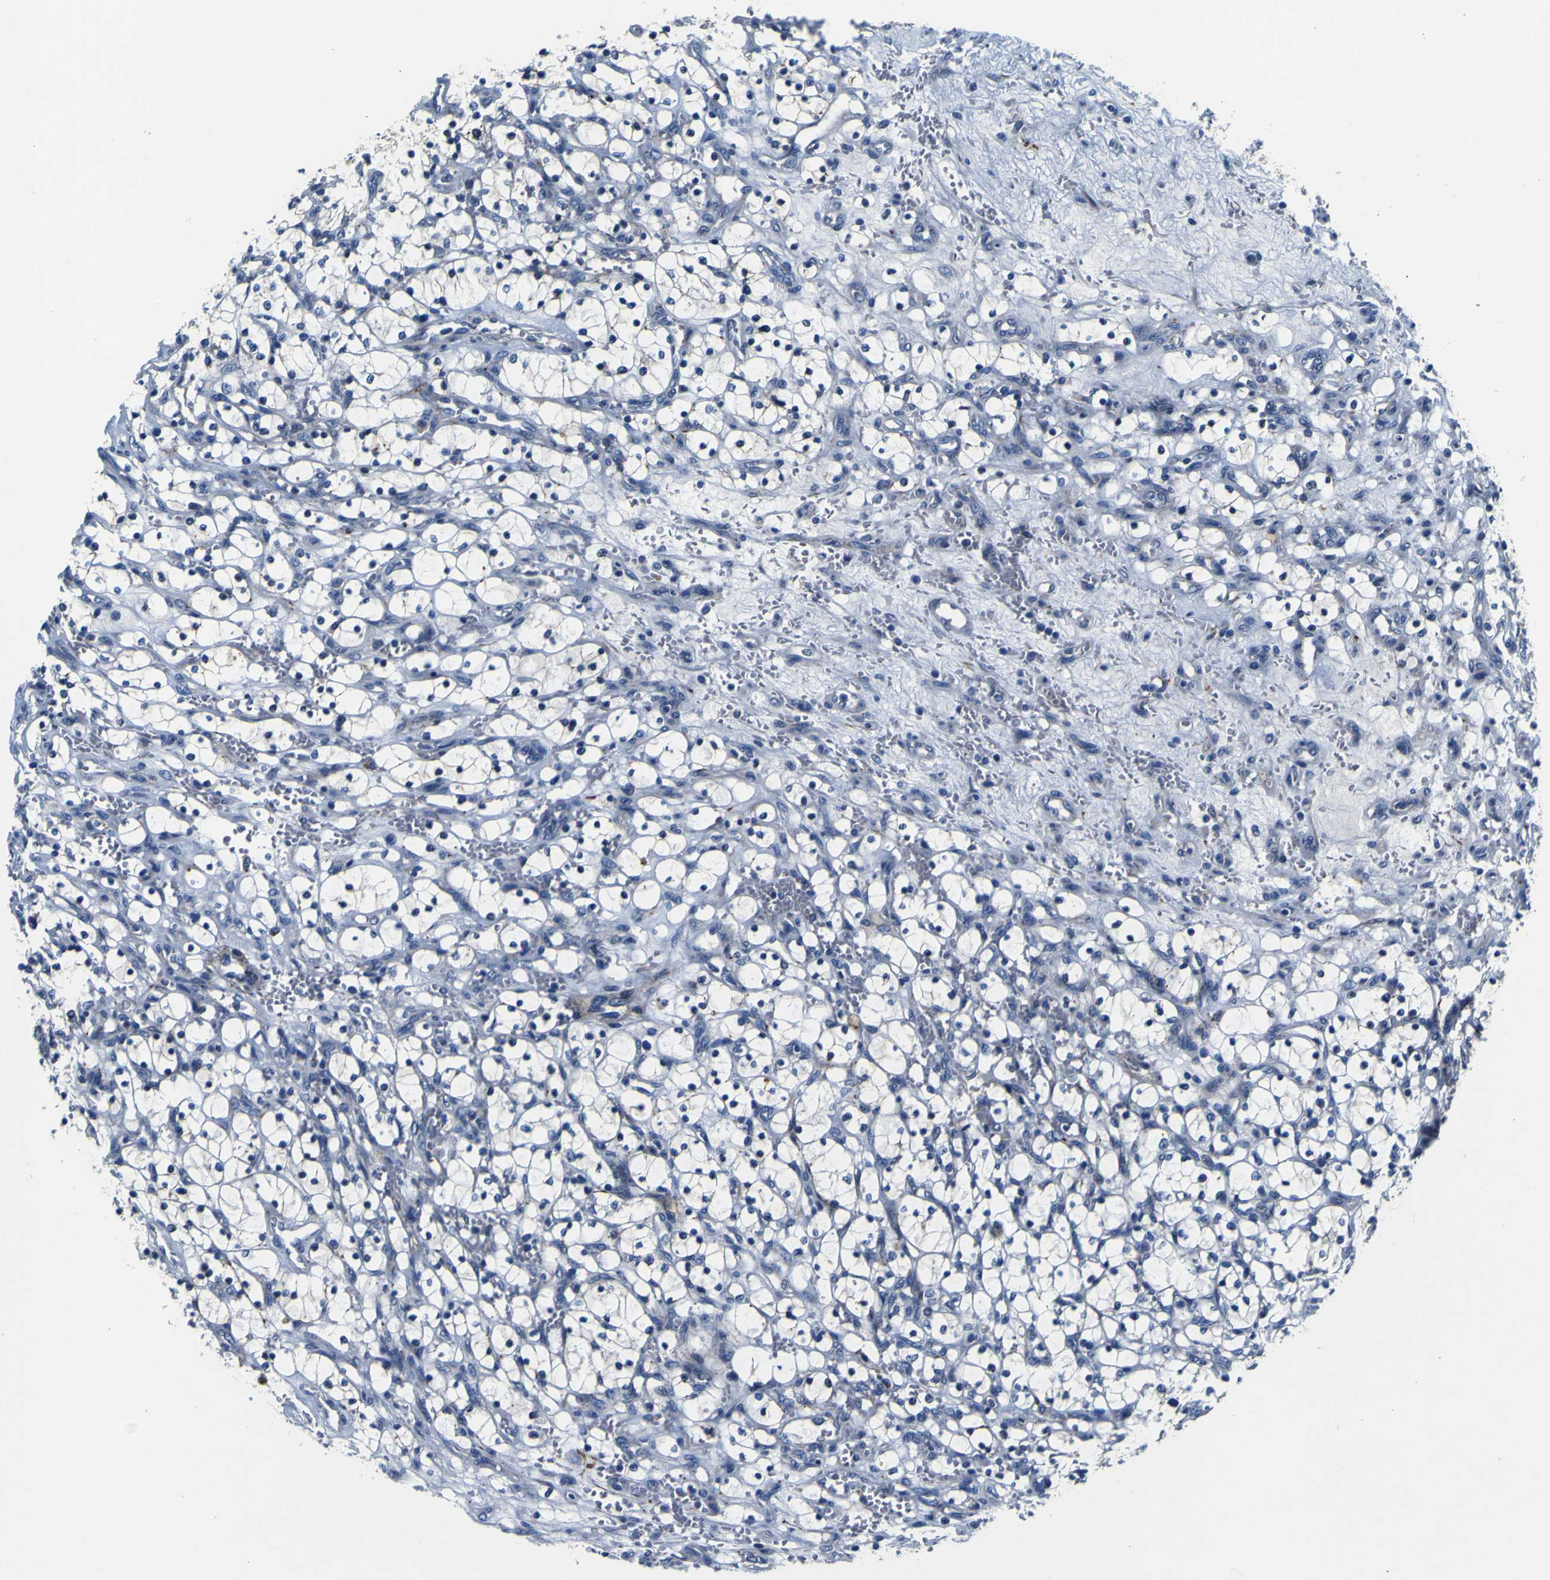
{"staining": {"intensity": "negative", "quantity": "none", "location": "none"}, "tissue": "renal cancer", "cell_type": "Tumor cells", "image_type": "cancer", "snomed": [{"axis": "morphology", "description": "Adenocarcinoma, NOS"}, {"axis": "topography", "description": "Kidney"}], "caption": "Immunohistochemical staining of renal cancer reveals no significant positivity in tumor cells.", "gene": "AGAP3", "patient": {"sex": "female", "age": 69}}